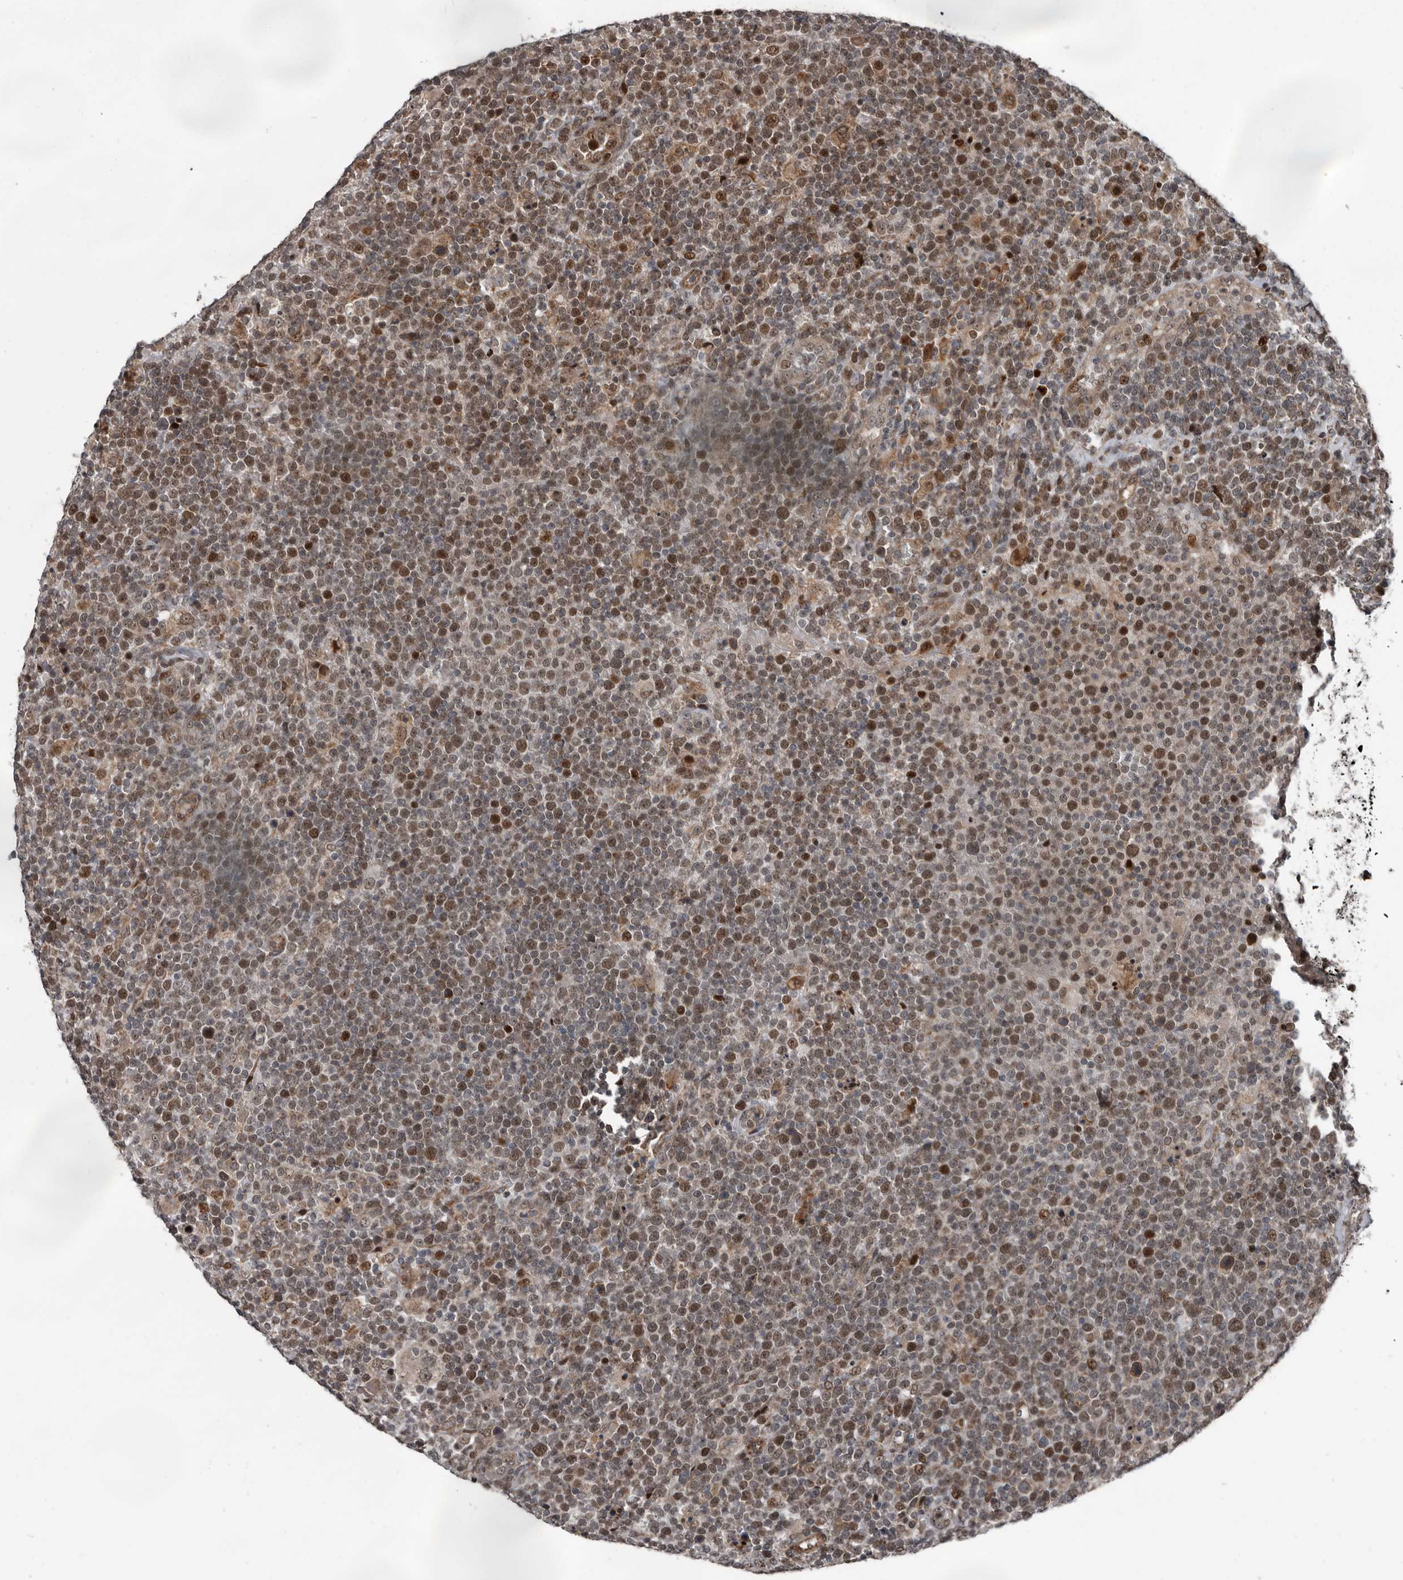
{"staining": {"intensity": "moderate", "quantity": "25%-75%", "location": "nuclear"}, "tissue": "lymphoma", "cell_type": "Tumor cells", "image_type": "cancer", "snomed": [{"axis": "morphology", "description": "Malignant lymphoma, non-Hodgkin's type, High grade"}, {"axis": "topography", "description": "Lymph node"}], "caption": "There is medium levels of moderate nuclear positivity in tumor cells of high-grade malignant lymphoma, non-Hodgkin's type, as demonstrated by immunohistochemical staining (brown color).", "gene": "CHD1L", "patient": {"sex": "male", "age": 61}}